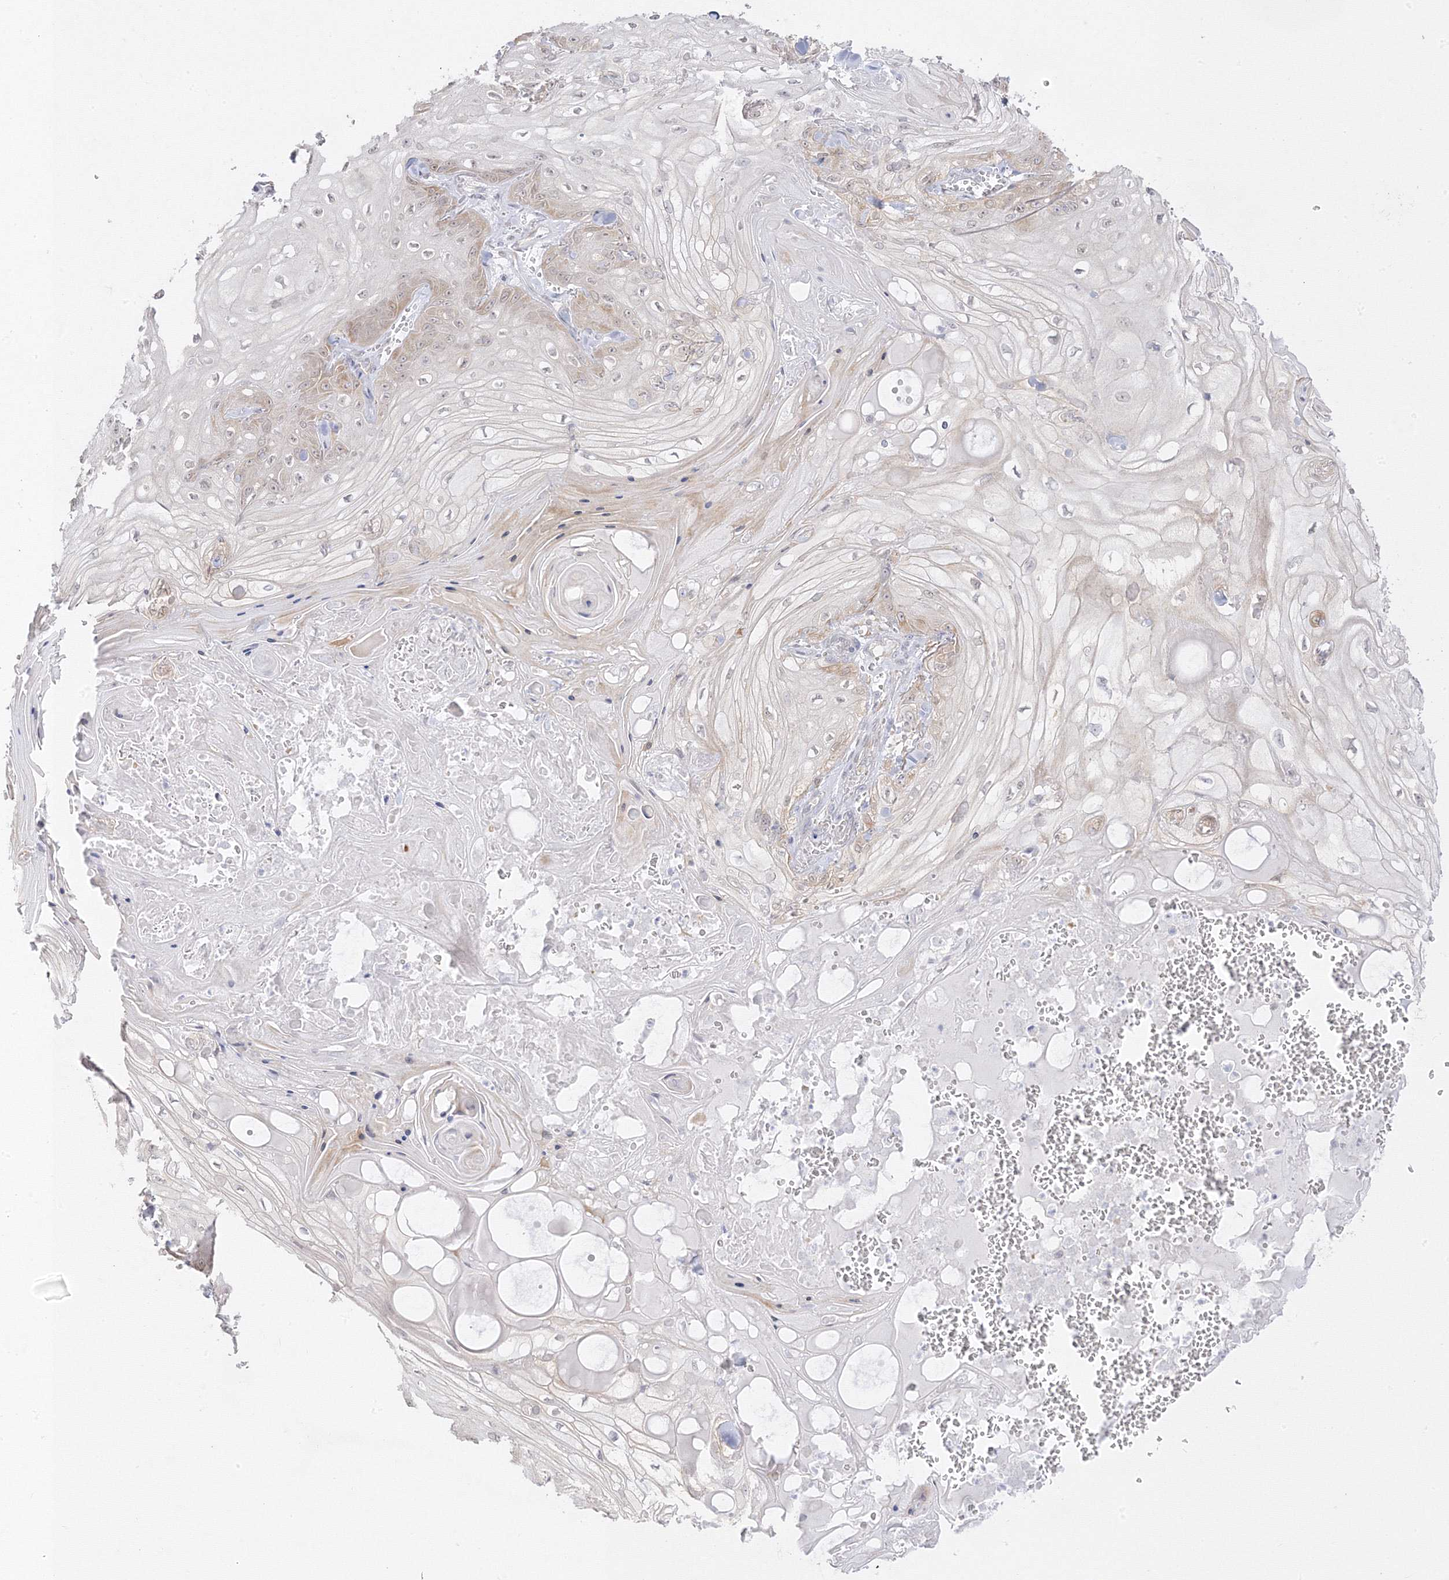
{"staining": {"intensity": "weak", "quantity": "<25%", "location": "cytoplasmic/membranous"}, "tissue": "skin cancer", "cell_type": "Tumor cells", "image_type": "cancer", "snomed": [{"axis": "morphology", "description": "Squamous cell carcinoma, NOS"}, {"axis": "topography", "description": "Skin"}], "caption": "This is an immunohistochemistry (IHC) image of human skin cancer. There is no staining in tumor cells.", "gene": "C2CD2", "patient": {"sex": "male", "age": 74}}